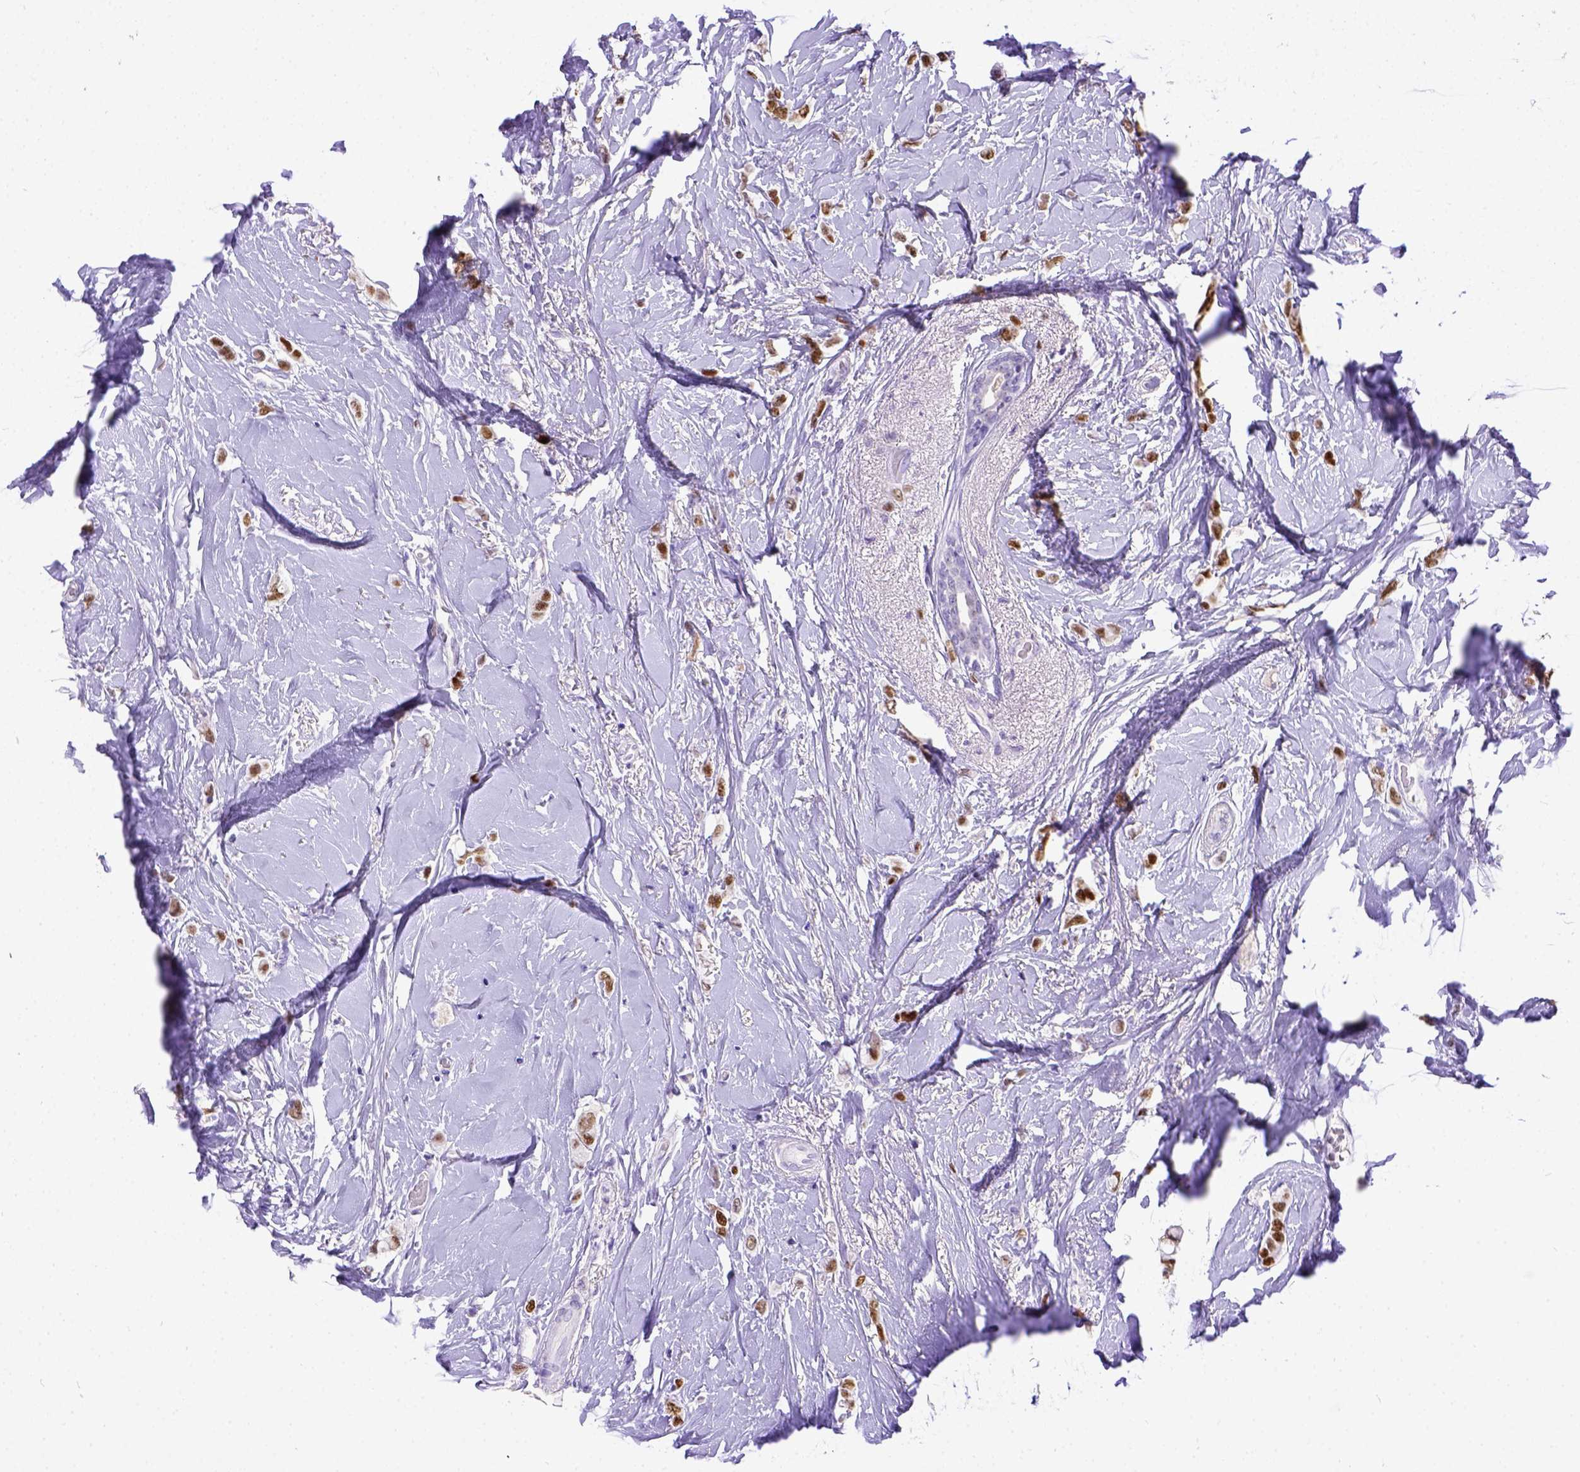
{"staining": {"intensity": "moderate", "quantity": ">75%", "location": "nuclear"}, "tissue": "breast cancer", "cell_type": "Tumor cells", "image_type": "cancer", "snomed": [{"axis": "morphology", "description": "Lobular carcinoma"}, {"axis": "topography", "description": "Breast"}], "caption": "High-magnification brightfield microscopy of lobular carcinoma (breast) stained with DAB (brown) and counterstained with hematoxylin (blue). tumor cells exhibit moderate nuclear positivity is identified in approximately>75% of cells.", "gene": "ESR1", "patient": {"sex": "female", "age": 66}}